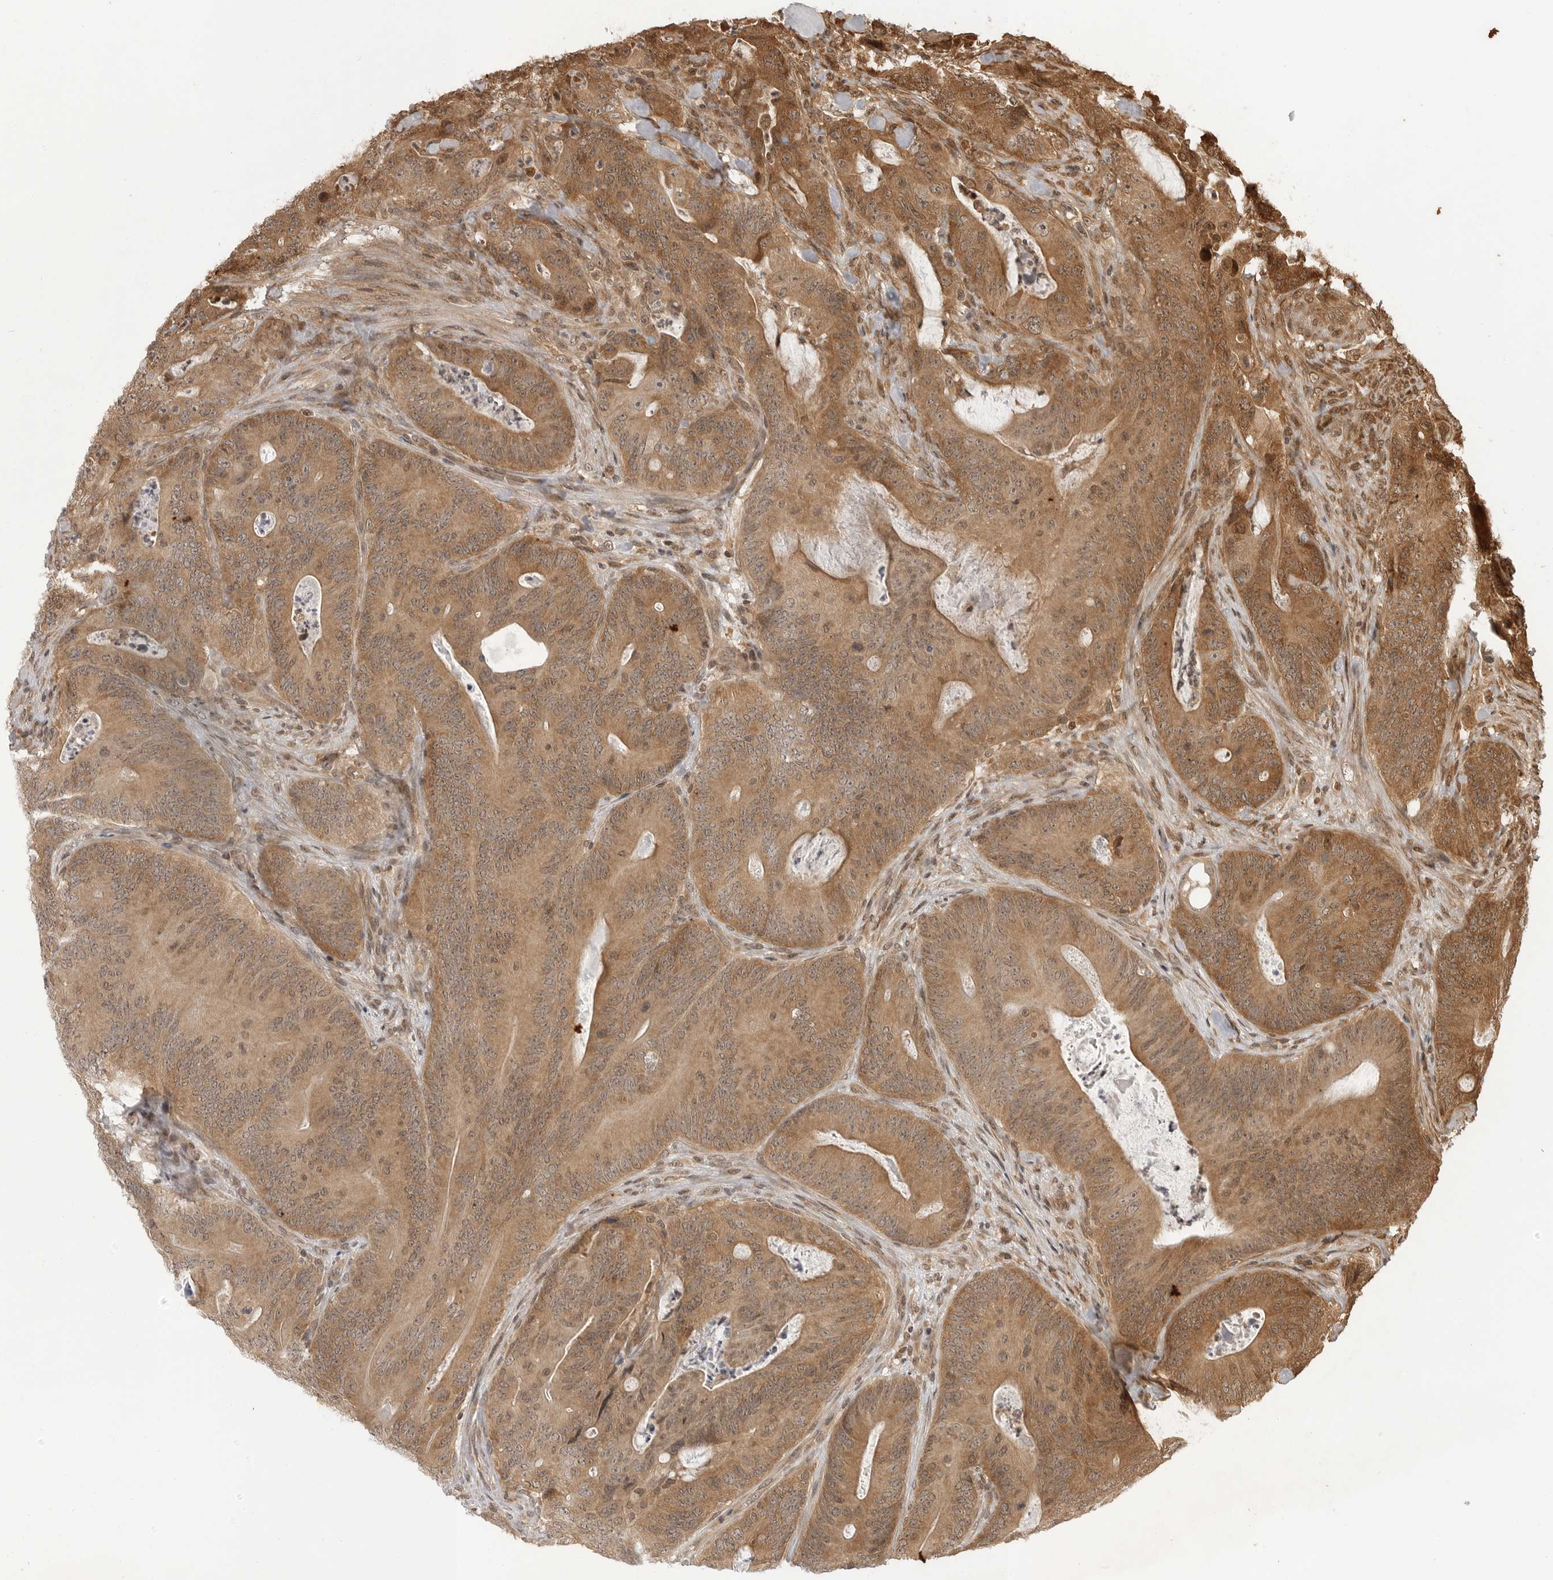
{"staining": {"intensity": "moderate", "quantity": ">75%", "location": "cytoplasmic/membranous"}, "tissue": "colorectal cancer", "cell_type": "Tumor cells", "image_type": "cancer", "snomed": [{"axis": "morphology", "description": "Normal tissue, NOS"}, {"axis": "topography", "description": "Colon"}], "caption": "IHC histopathology image of neoplastic tissue: colorectal cancer stained using IHC demonstrates medium levels of moderate protein expression localized specifically in the cytoplasmic/membranous of tumor cells, appearing as a cytoplasmic/membranous brown color.", "gene": "SZRD1", "patient": {"sex": "female", "age": 82}}